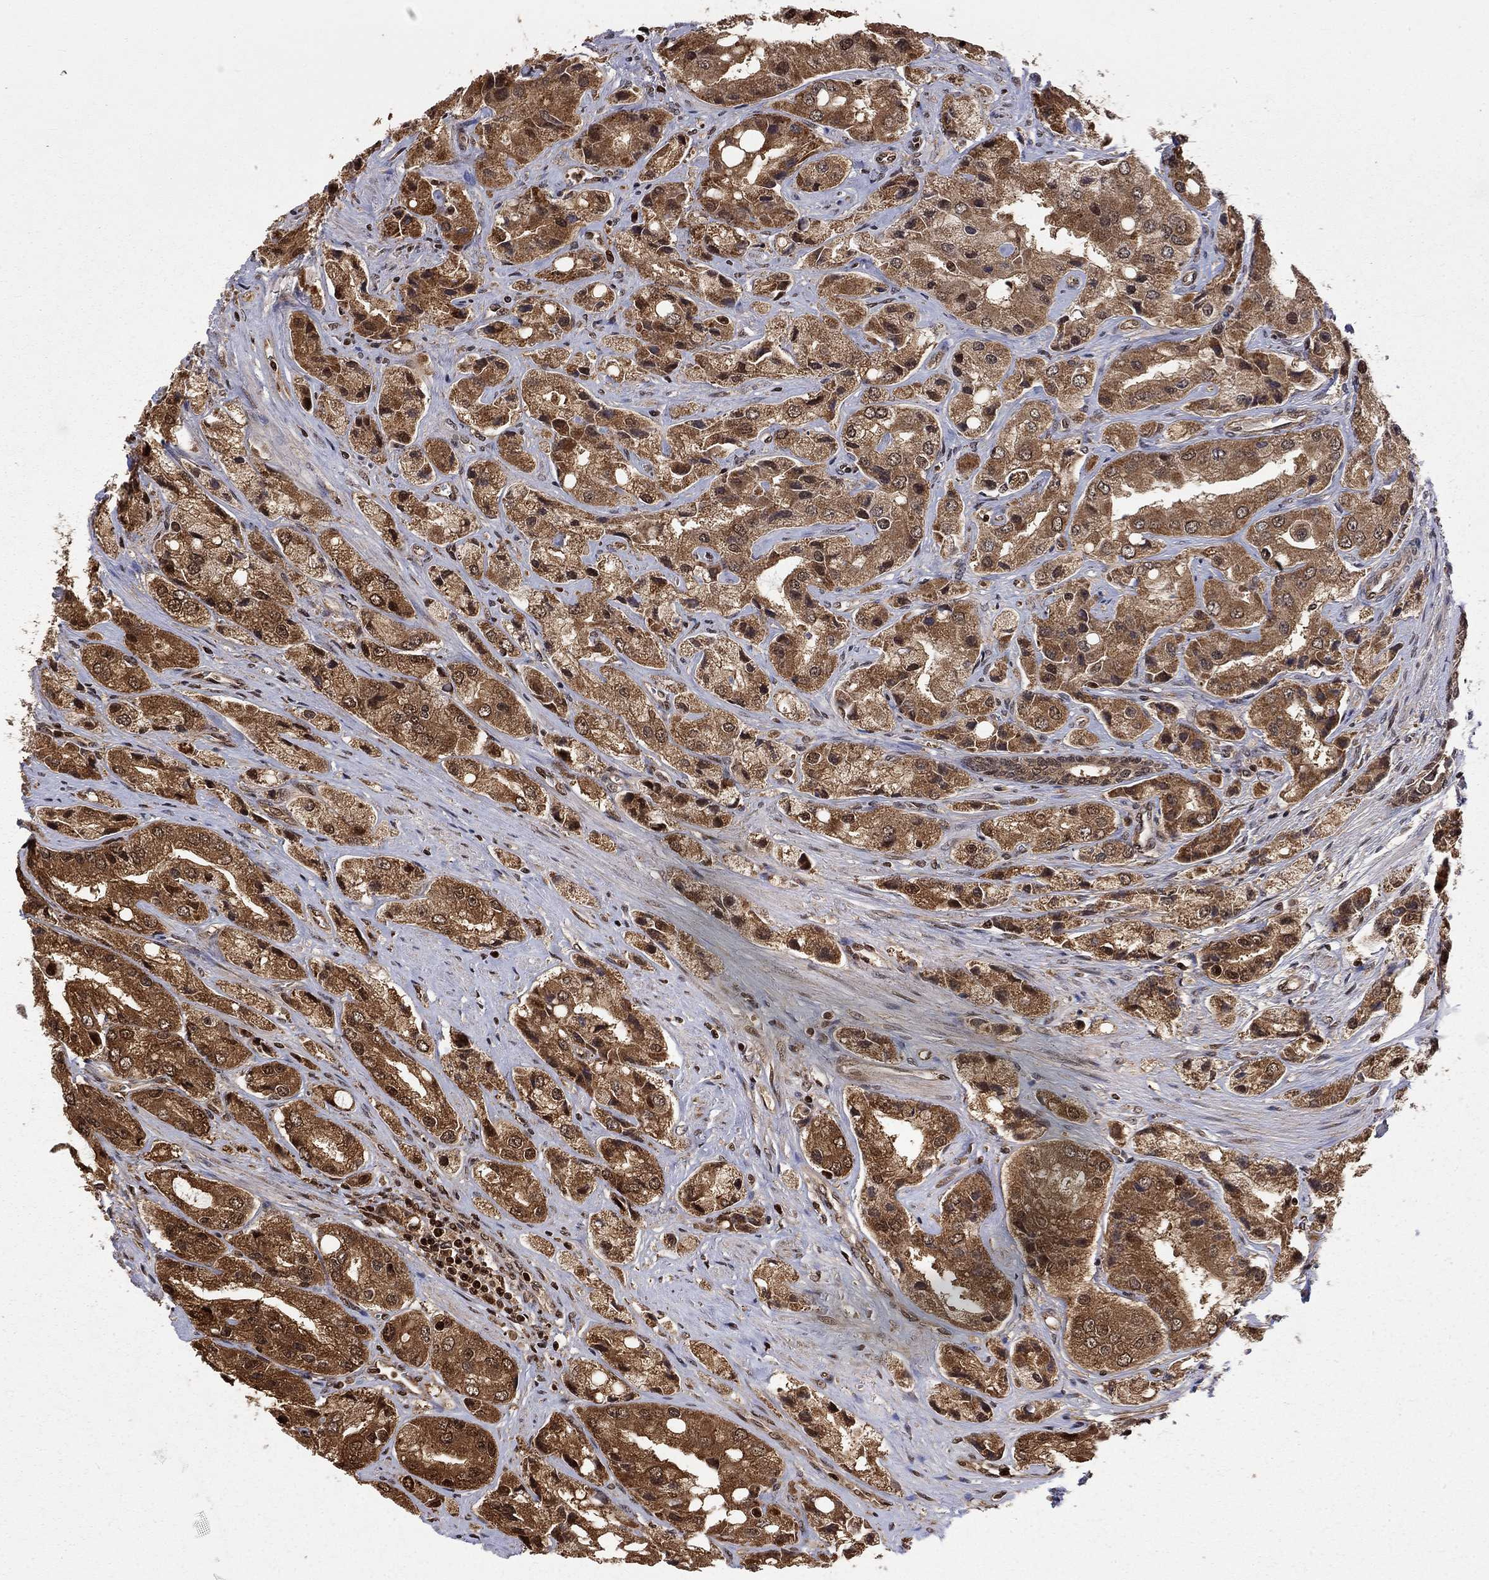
{"staining": {"intensity": "strong", "quantity": "25%-75%", "location": "cytoplasmic/membranous,nuclear"}, "tissue": "prostate cancer", "cell_type": "Tumor cells", "image_type": "cancer", "snomed": [{"axis": "morphology", "description": "Adenocarcinoma, Low grade"}, {"axis": "topography", "description": "Prostate"}], "caption": "Immunohistochemistry (IHC) of human prostate cancer (adenocarcinoma (low-grade)) displays high levels of strong cytoplasmic/membranous and nuclear positivity in about 25%-75% of tumor cells.", "gene": "ELOB", "patient": {"sex": "male", "age": 69}}